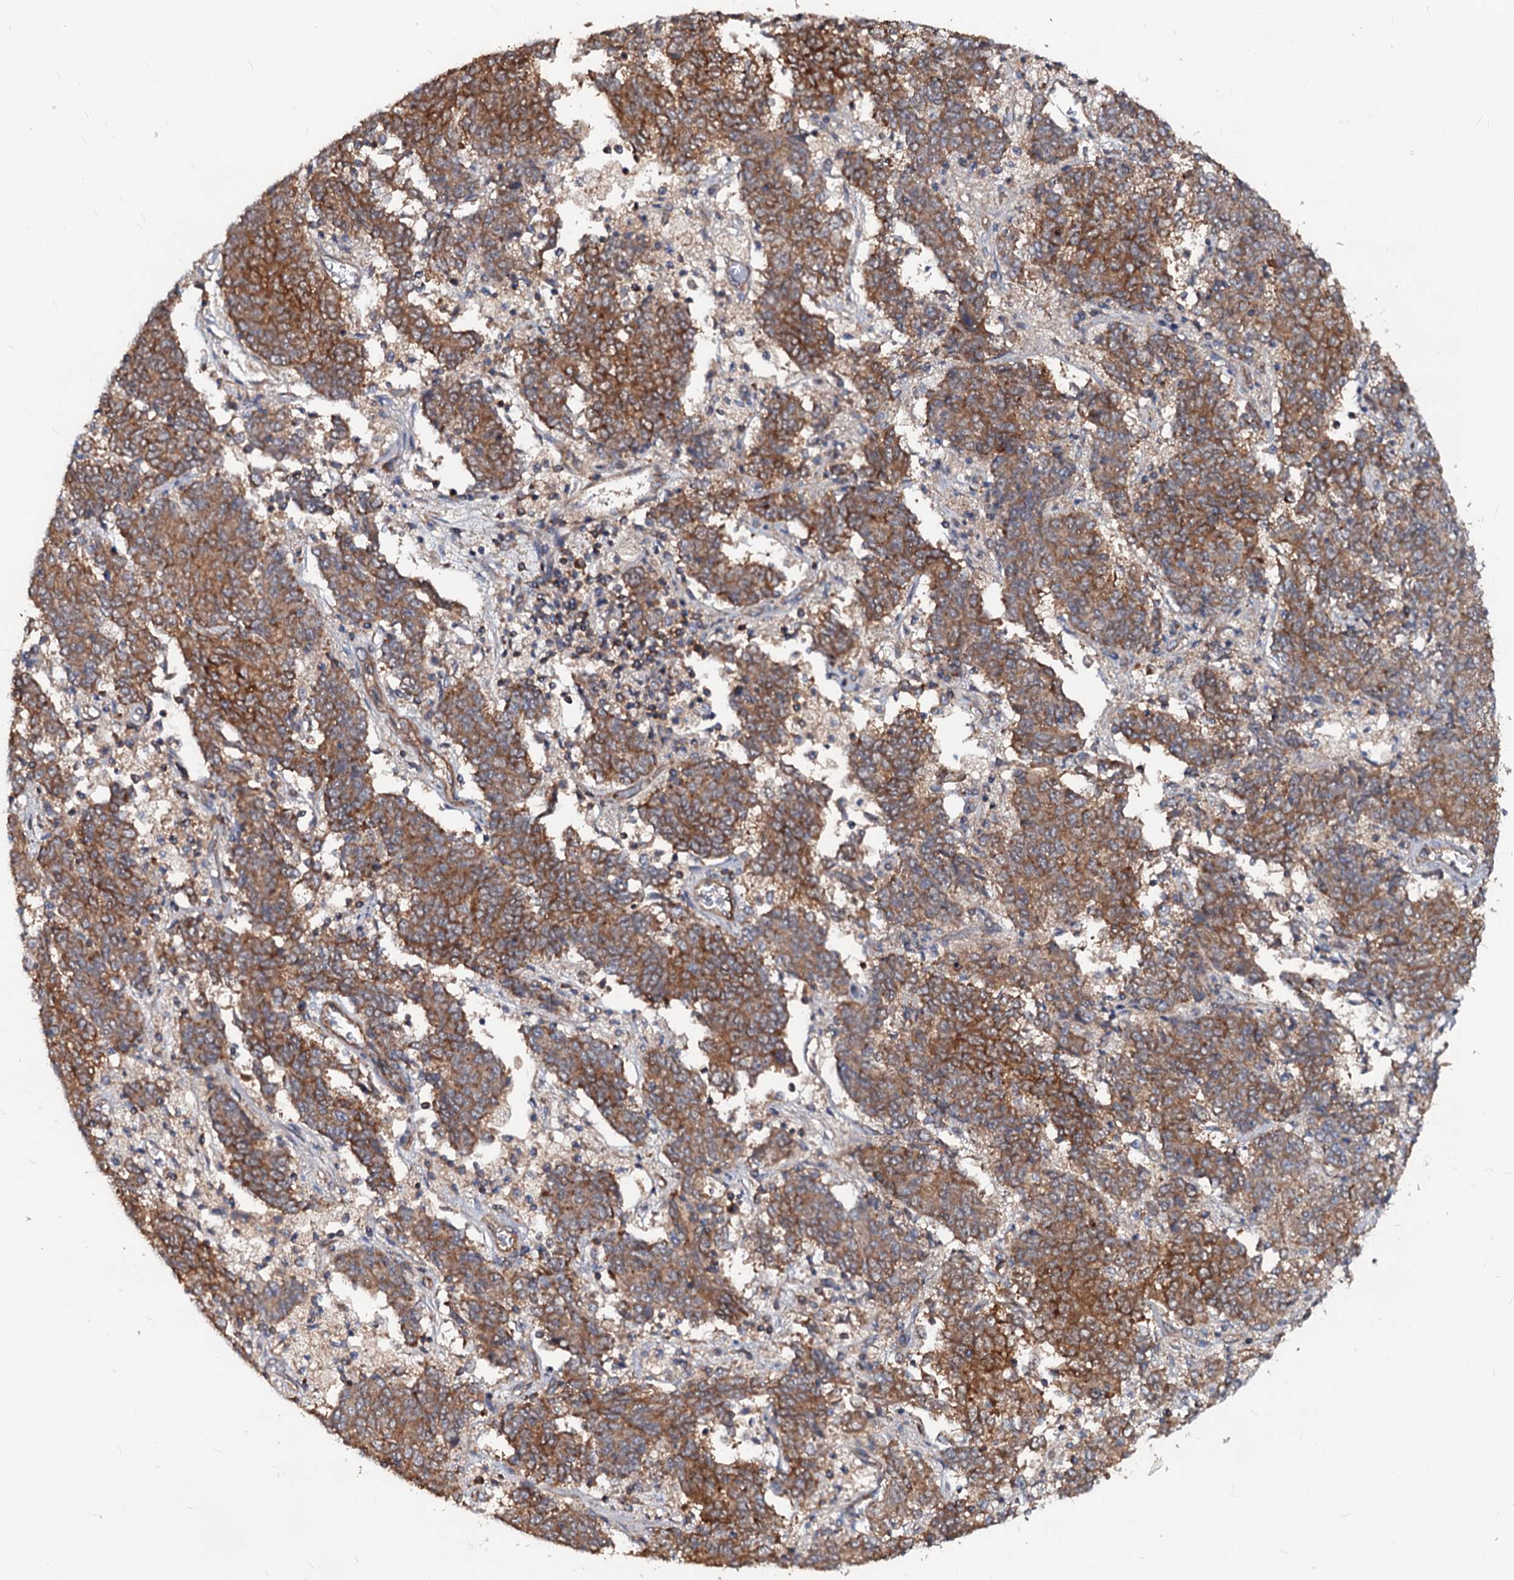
{"staining": {"intensity": "strong", "quantity": ">75%", "location": "cytoplasmic/membranous"}, "tissue": "endometrial cancer", "cell_type": "Tumor cells", "image_type": "cancer", "snomed": [{"axis": "morphology", "description": "Adenocarcinoma, NOS"}, {"axis": "topography", "description": "Endometrium"}], "caption": "Immunohistochemistry (IHC) photomicrograph of neoplastic tissue: human endometrial cancer stained using immunohistochemistry (IHC) reveals high levels of strong protein expression localized specifically in the cytoplasmic/membranous of tumor cells, appearing as a cytoplasmic/membranous brown color.", "gene": "IDI1", "patient": {"sex": "female", "age": 80}}